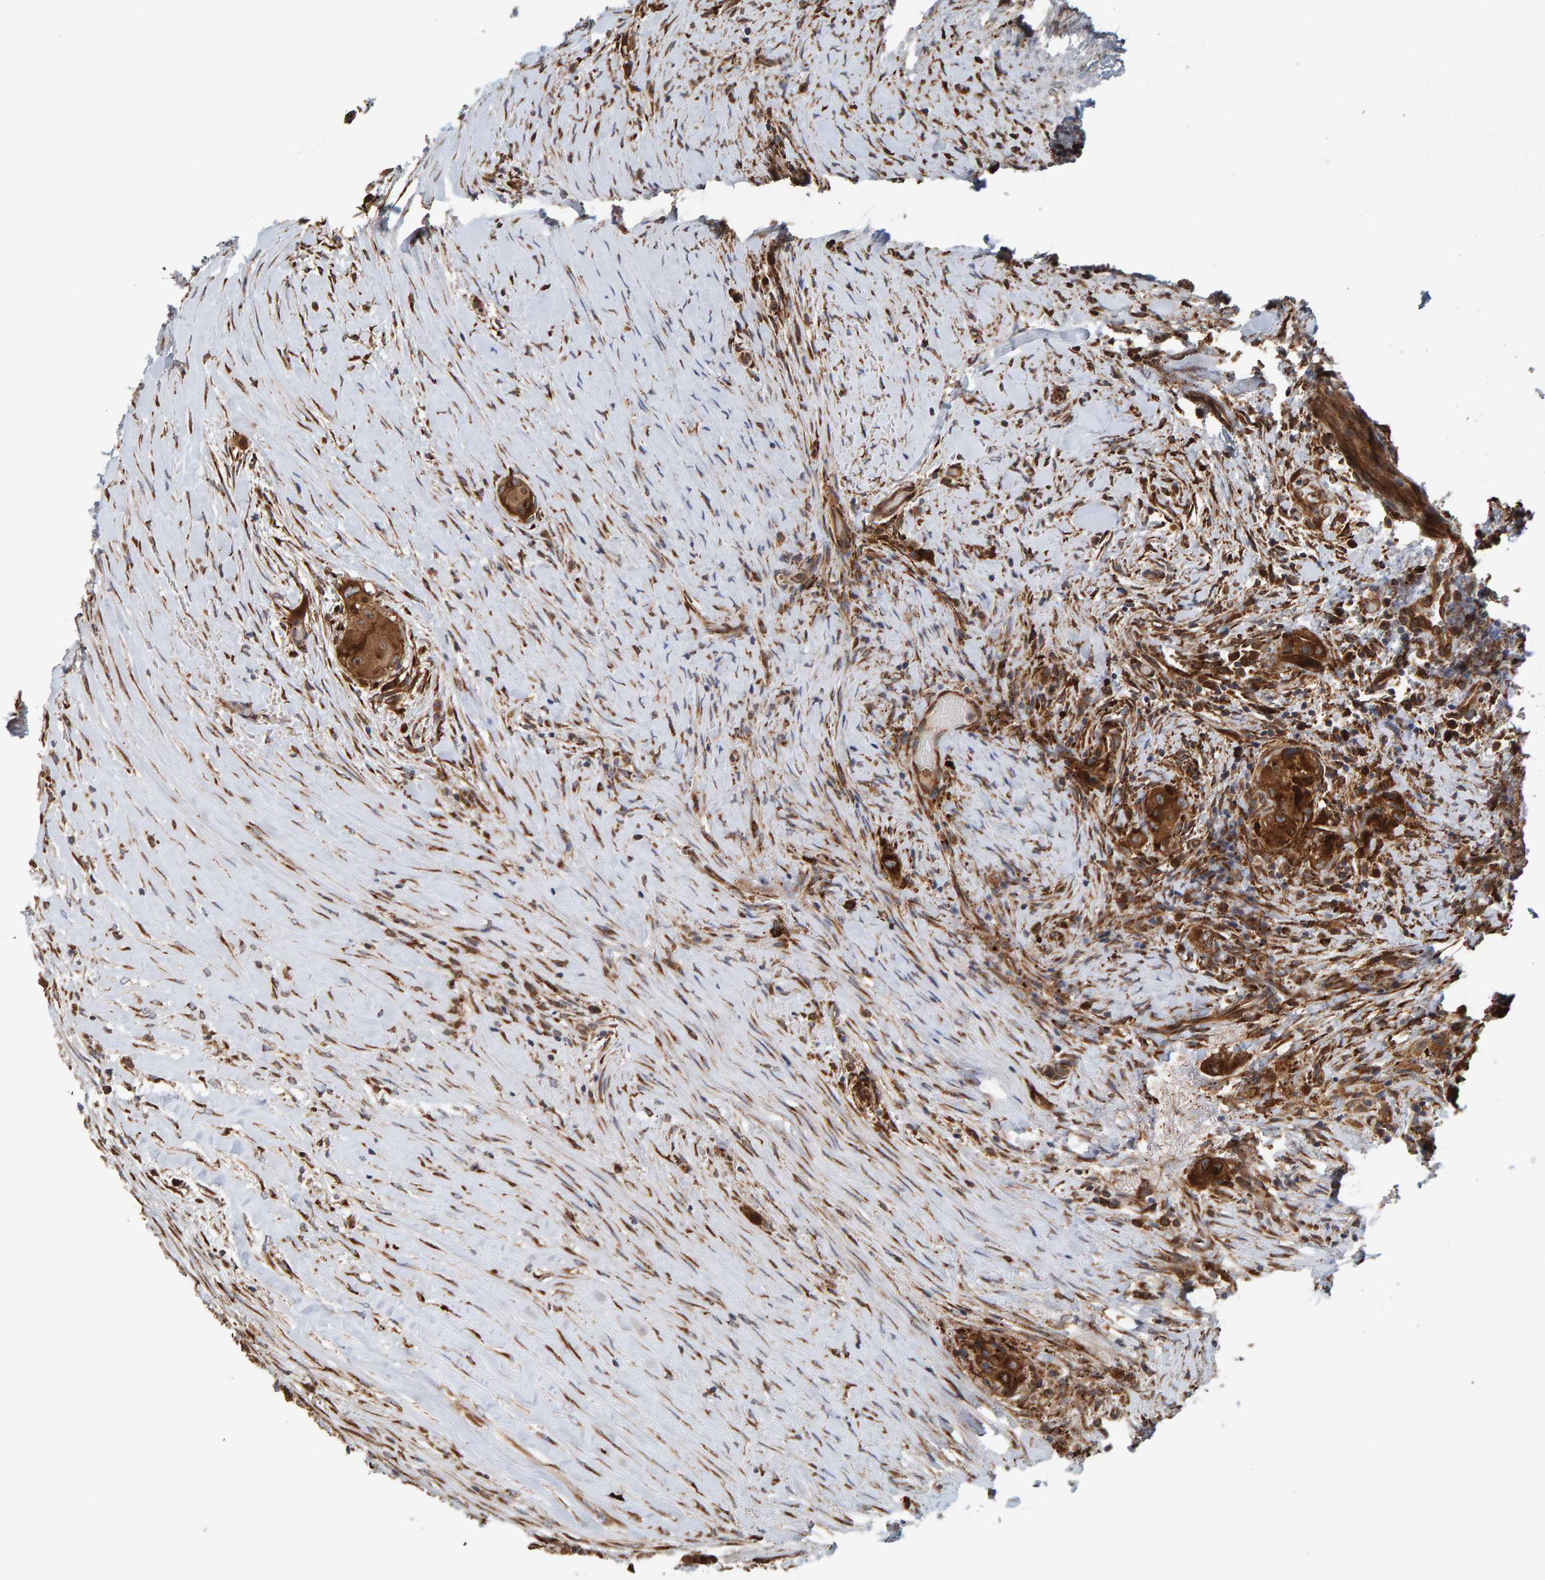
{"staining": {"intensity": "strong", "quantity": ">75%", "location": "cytoplasmic/membranous"}, "tissue": "thyroid cancer", "cell_type": "Tumor cells", "image_type": "cancer", "snomed": [{"axis": "morphology", "description": "Papillary adenocarcinoma, NOS"}, {"axis": "topography", "description": "Thyroid gland"}], "caption": "This photomicrograph reveals IHC staining of human papillary adenocarcinoma (thyroid), with high strong cytoplasmic/membranous staining in about >75% of tumor cells.", "gene": "BAIAP2", "patient": {"sex": "female", "age": 59}}